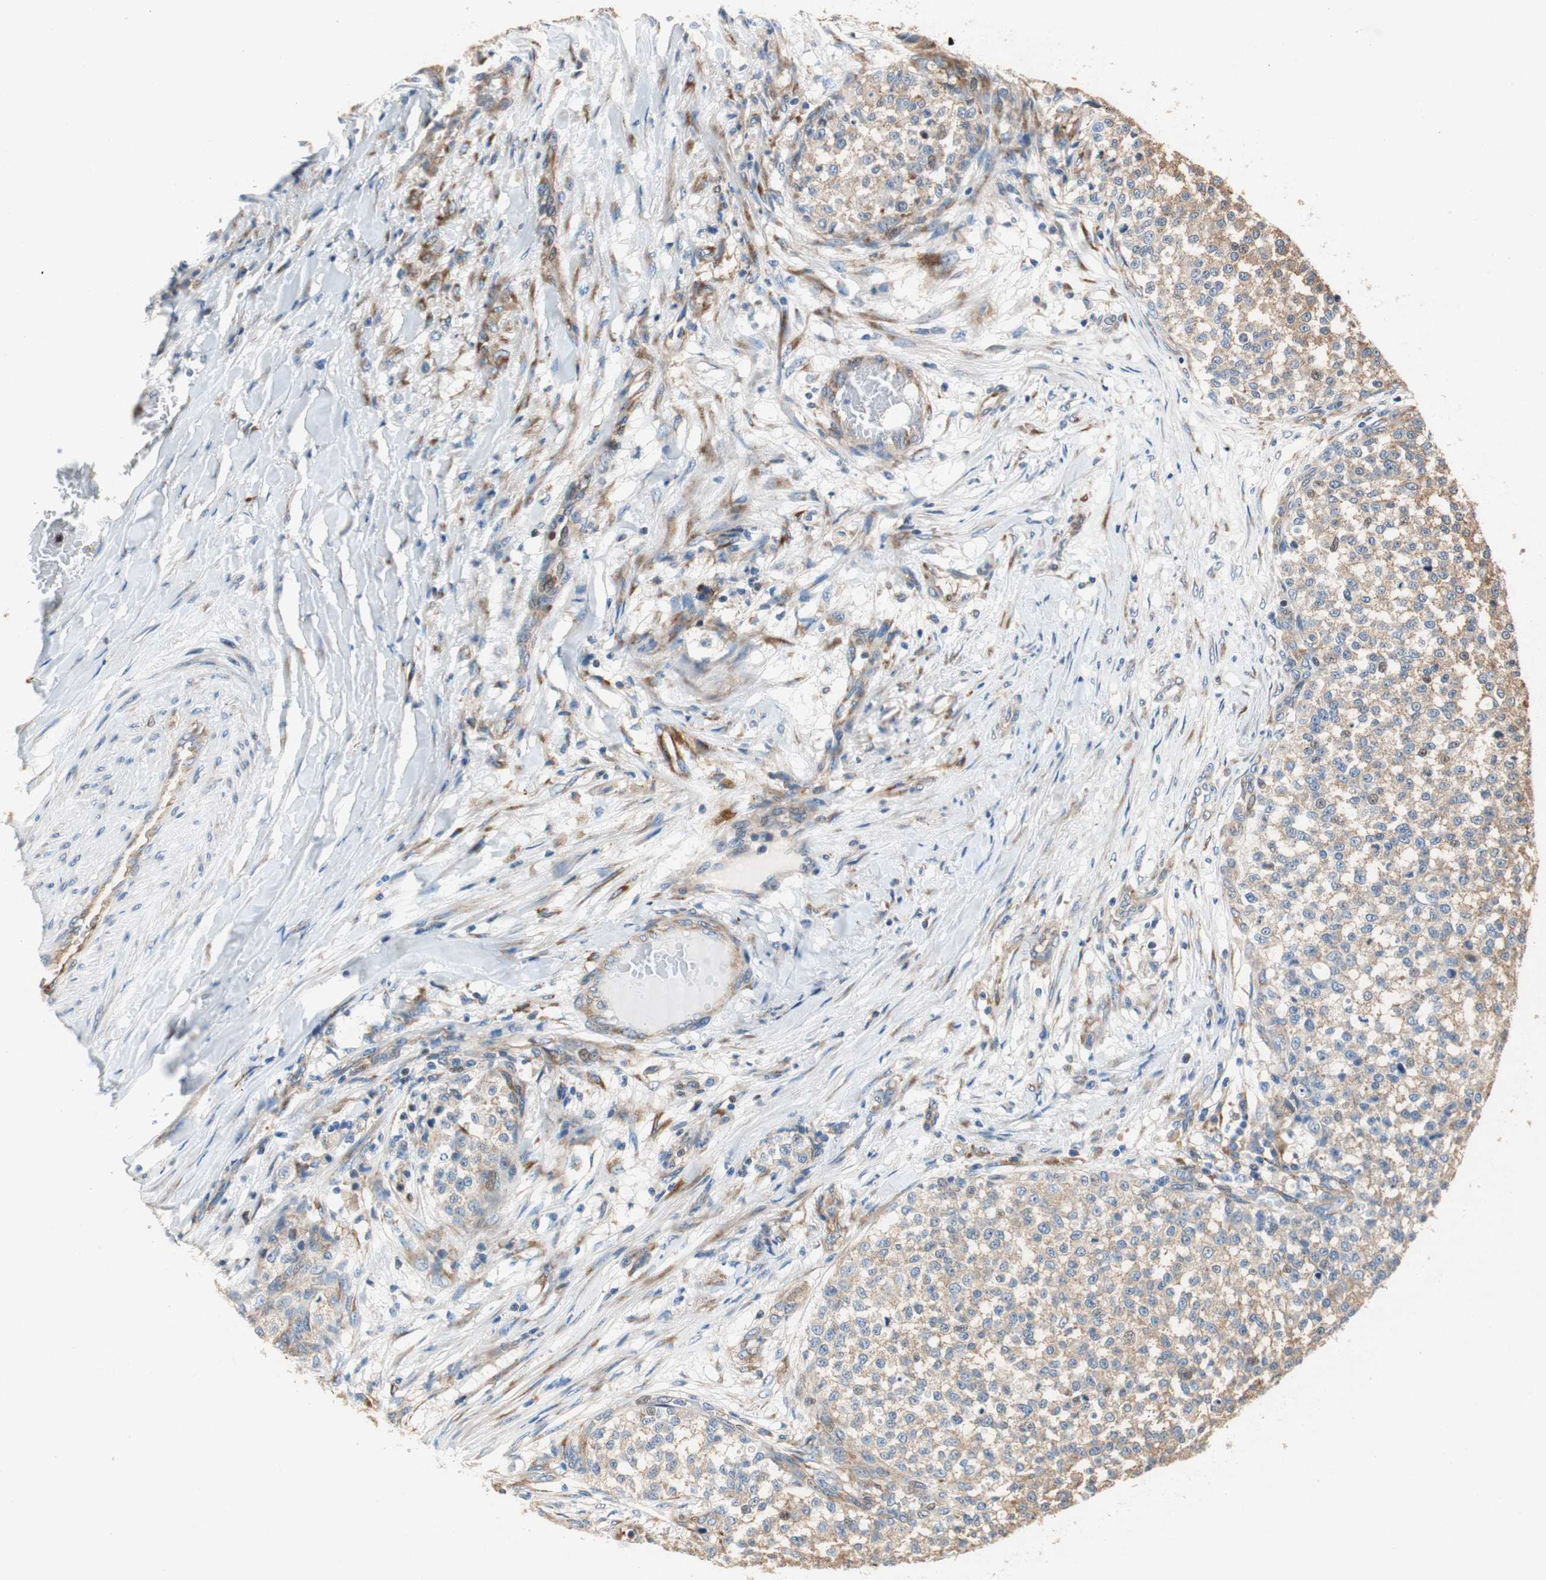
{"staining": {"intensity": "weak", "quantity": ">75%", "location": "cytoplasmic/membranous"}, "tissue": "testis cancer", "cell_type": "Tumor cells", "image_type": "cancer", "snomed": [{"axis": "morphology", "description": "Seminoma, NOS"}, {"axis": "topography", "description": "Testis"}], "caption": "Seminoma (testis) was stained to show a protein in brown. There is low levels of weak cytoplasmic/membranous staining in approximately >75% of tumor cells.", "gene": "RPL35", "patient": {"sex": "male", "age": 59}}